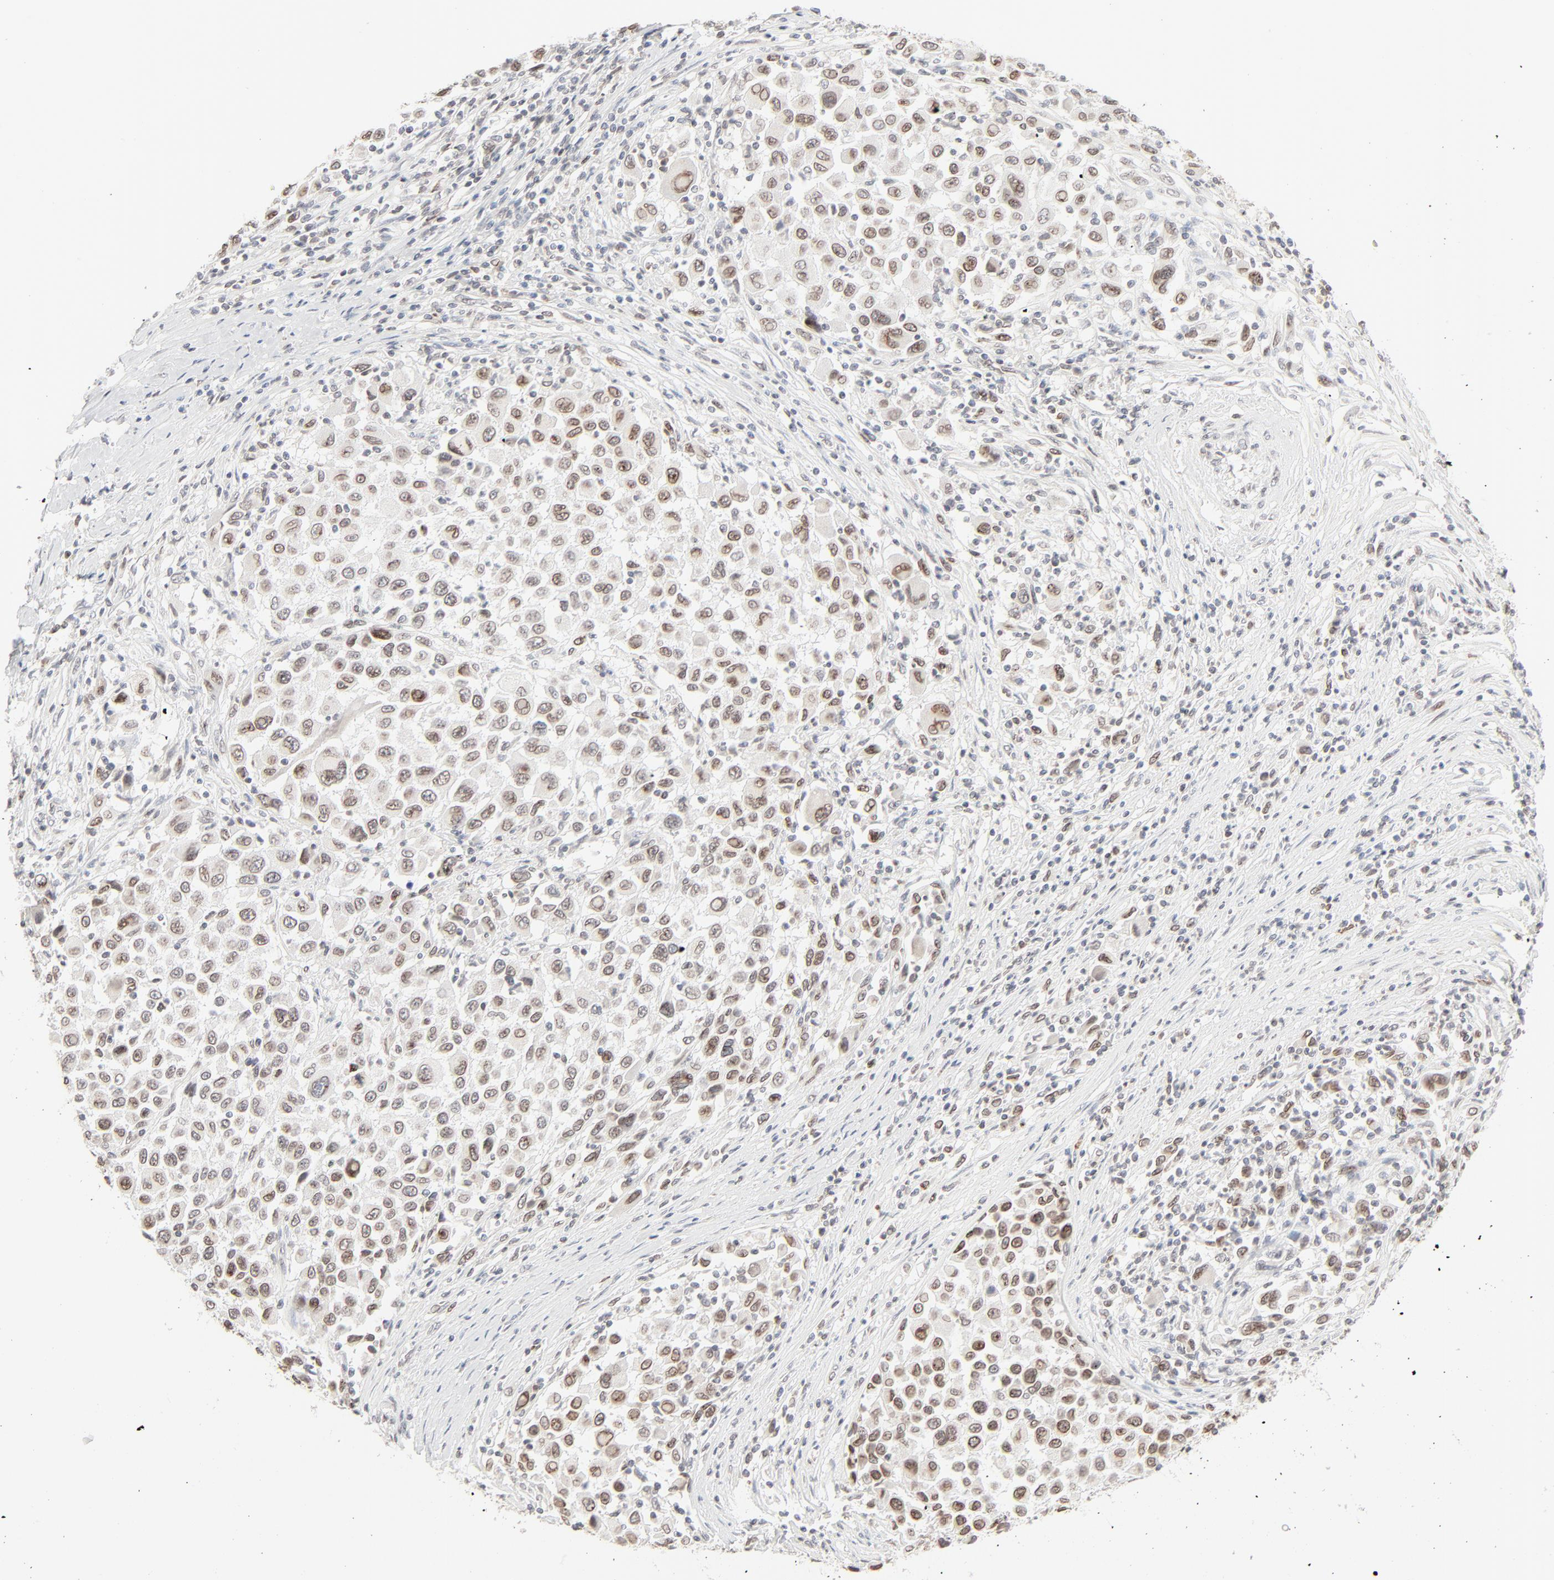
{"staining": {"intensity": "moderate", "quantity": "25%-75%", "location": "cytoplasmic/membranous,nuclear"}, "tissue": "melanoma", "cell_type": "Tumor cells", "image_type": "cancer", "snomed": [{"axis": "morphology", "description": "Malignant melanoma, Metastatic site"}, {"axis": "topography", "description": "Lymph node"}], "caption": "Malignant melanoma (metastatic site) stained for a protein shows moderate cytoplasmic/membranous and nuclear positivity in tumor cells.", "gene": "MAD1L1", "patient": {"sex": "male", "age": 61}}